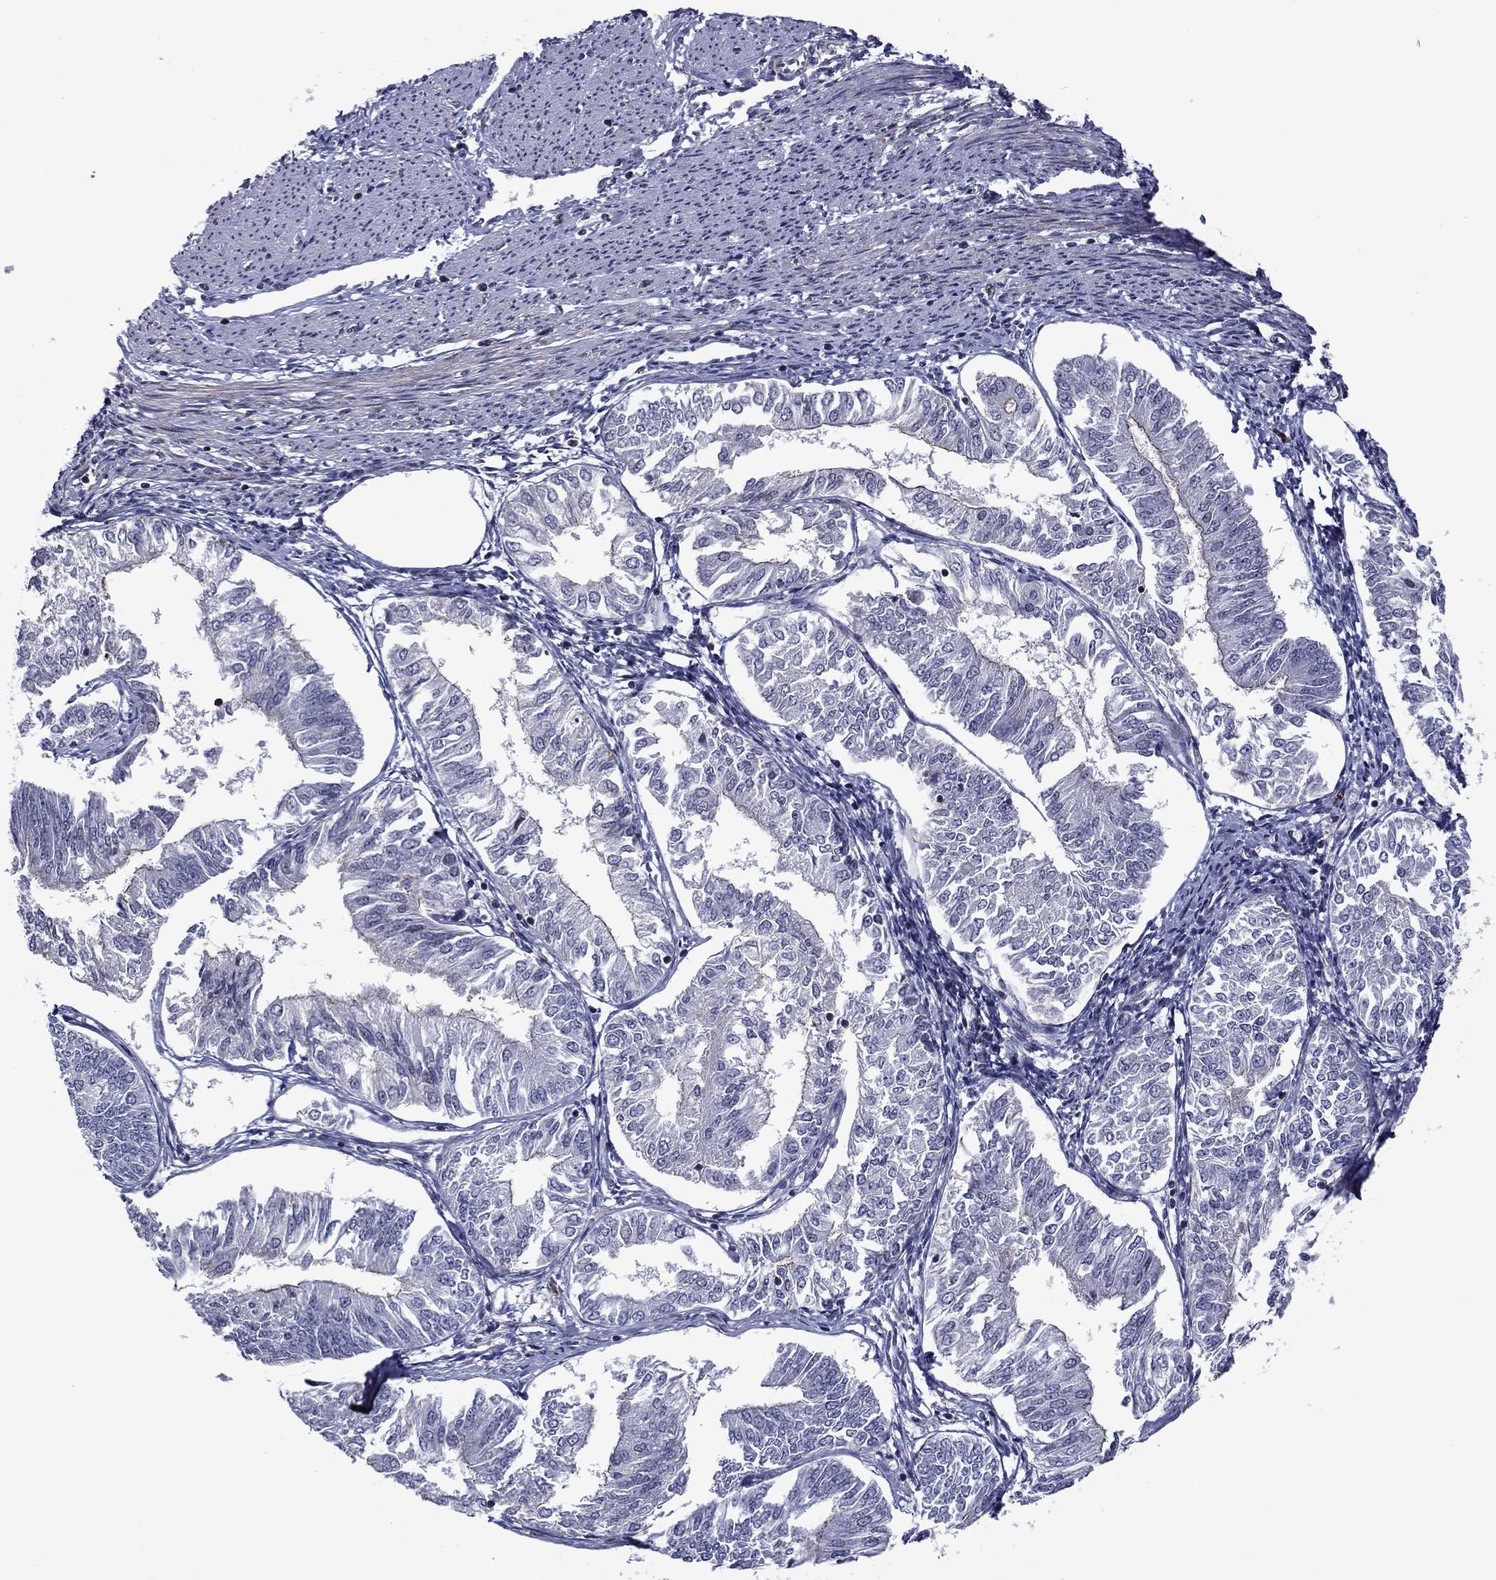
{"staining": {"intensity": "negative", "quantity": "none", "location": "none"}, "tissue": "endometrial cancer", "cell_type": "Tumor cells", "image_type": "cancer", "snomed": [{"axis": "morphology", "description": "Adenocarcinoma, NOS"}, {"axis": "topography", "description": "Endometrium"}], "caption": "Immunohistochemistry (IHC) of human endometrial cancer reveals no staining in tumor cells.", "gene": "B3GAT1", "patient": {"sex": "female", "age": 58}}